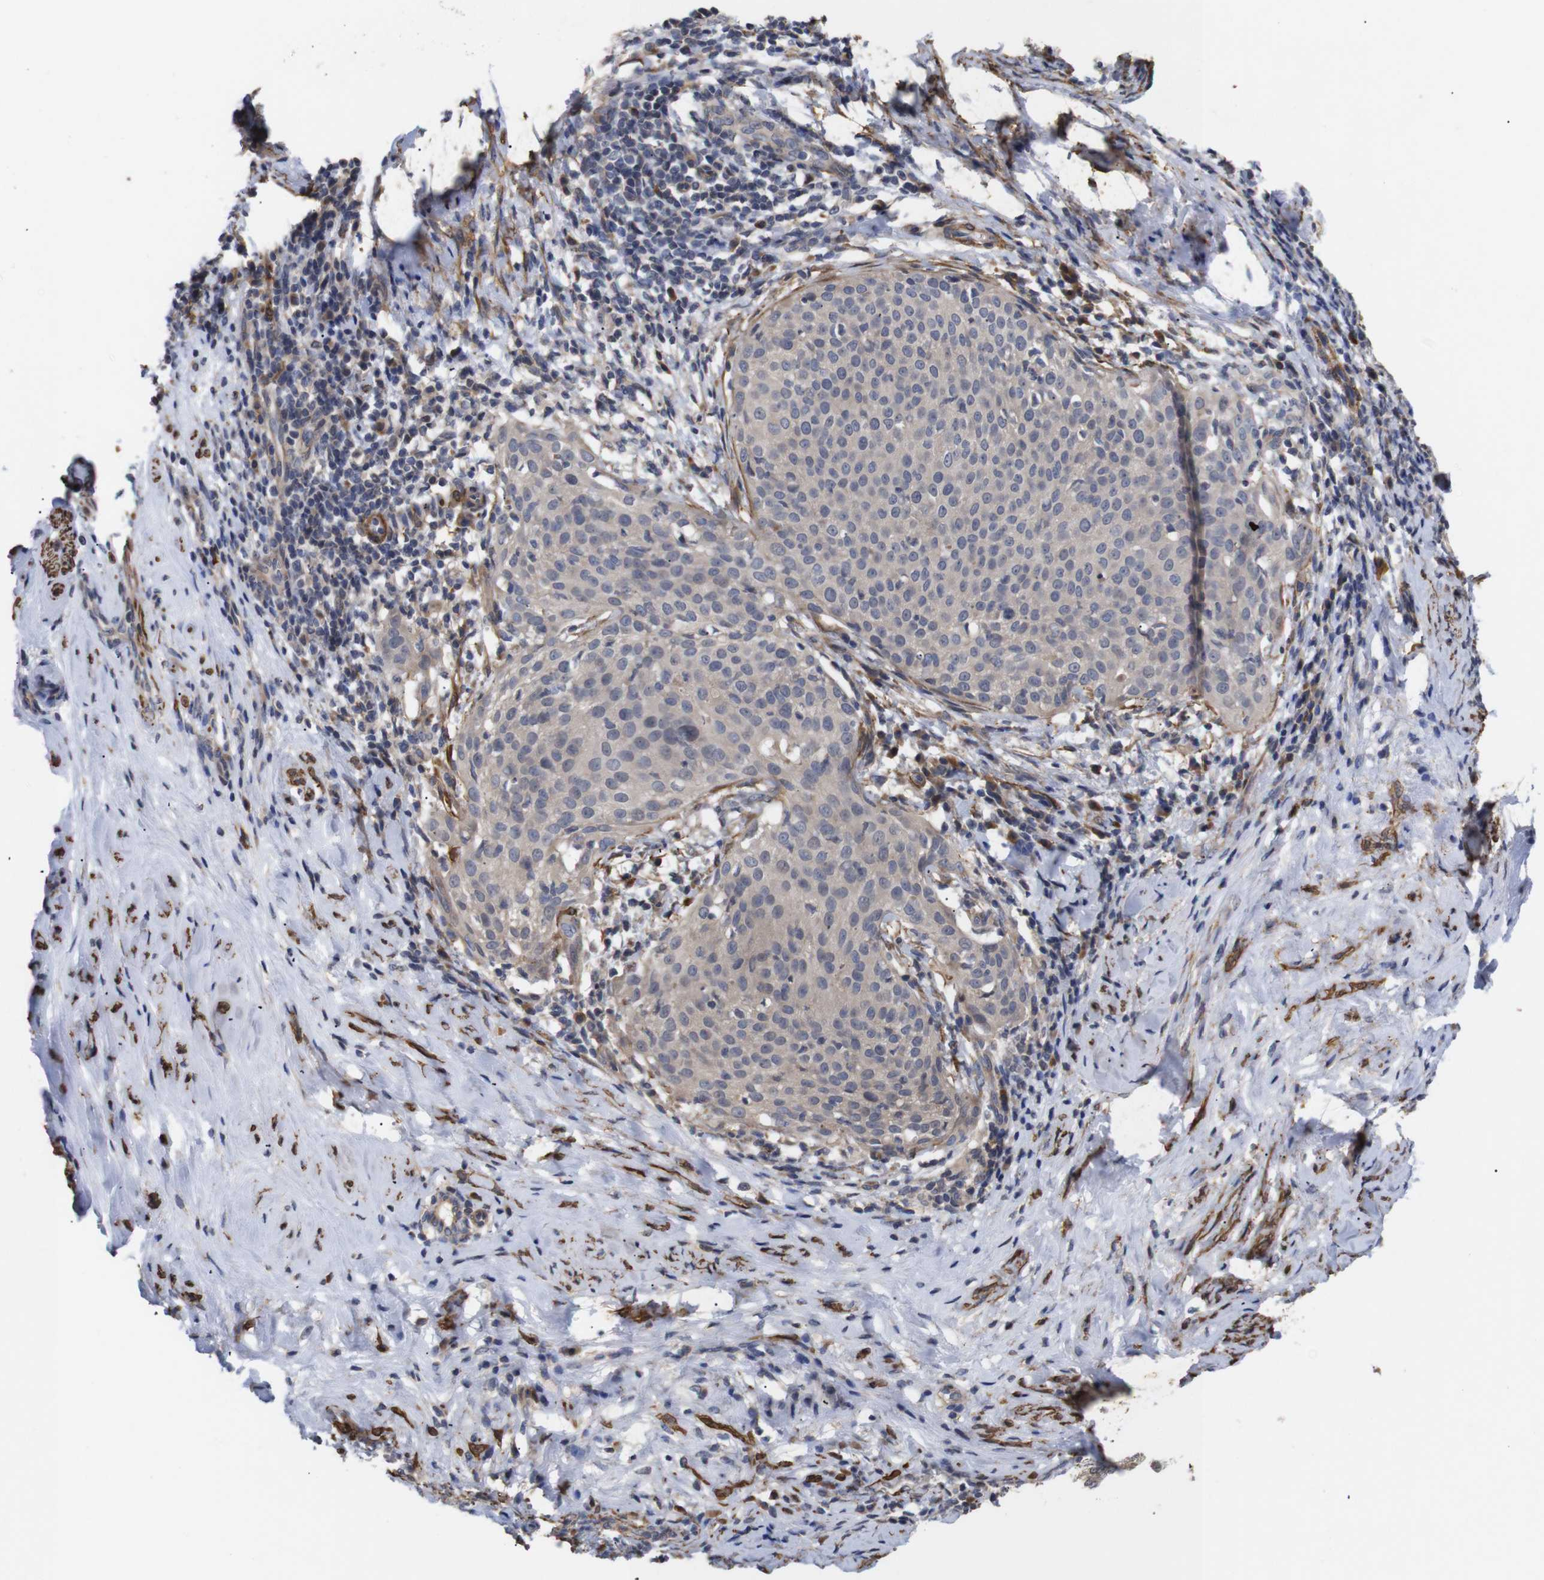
{"staining": {"intensity": "moderate", "quantity": ">75%", "location": "cytoplasmic/membranous"}, "tissue": "cervical cancer", "cell_type": "Tumor cells", "image_type": "cancer", "snomed": [{"axis": "morphology", "description": "Squamous cell carcinoma, NOS"}, {"axis": "topography", "description": "Cervix"}], "caption": "The histopathology image shows staining of cervical cancer, revealing moderate cytoplasmic/membranous protein positivity (brown color) within tumor cells.", "gene": "PDLIM5", "patient": {"sex": "female", "age": 51}}